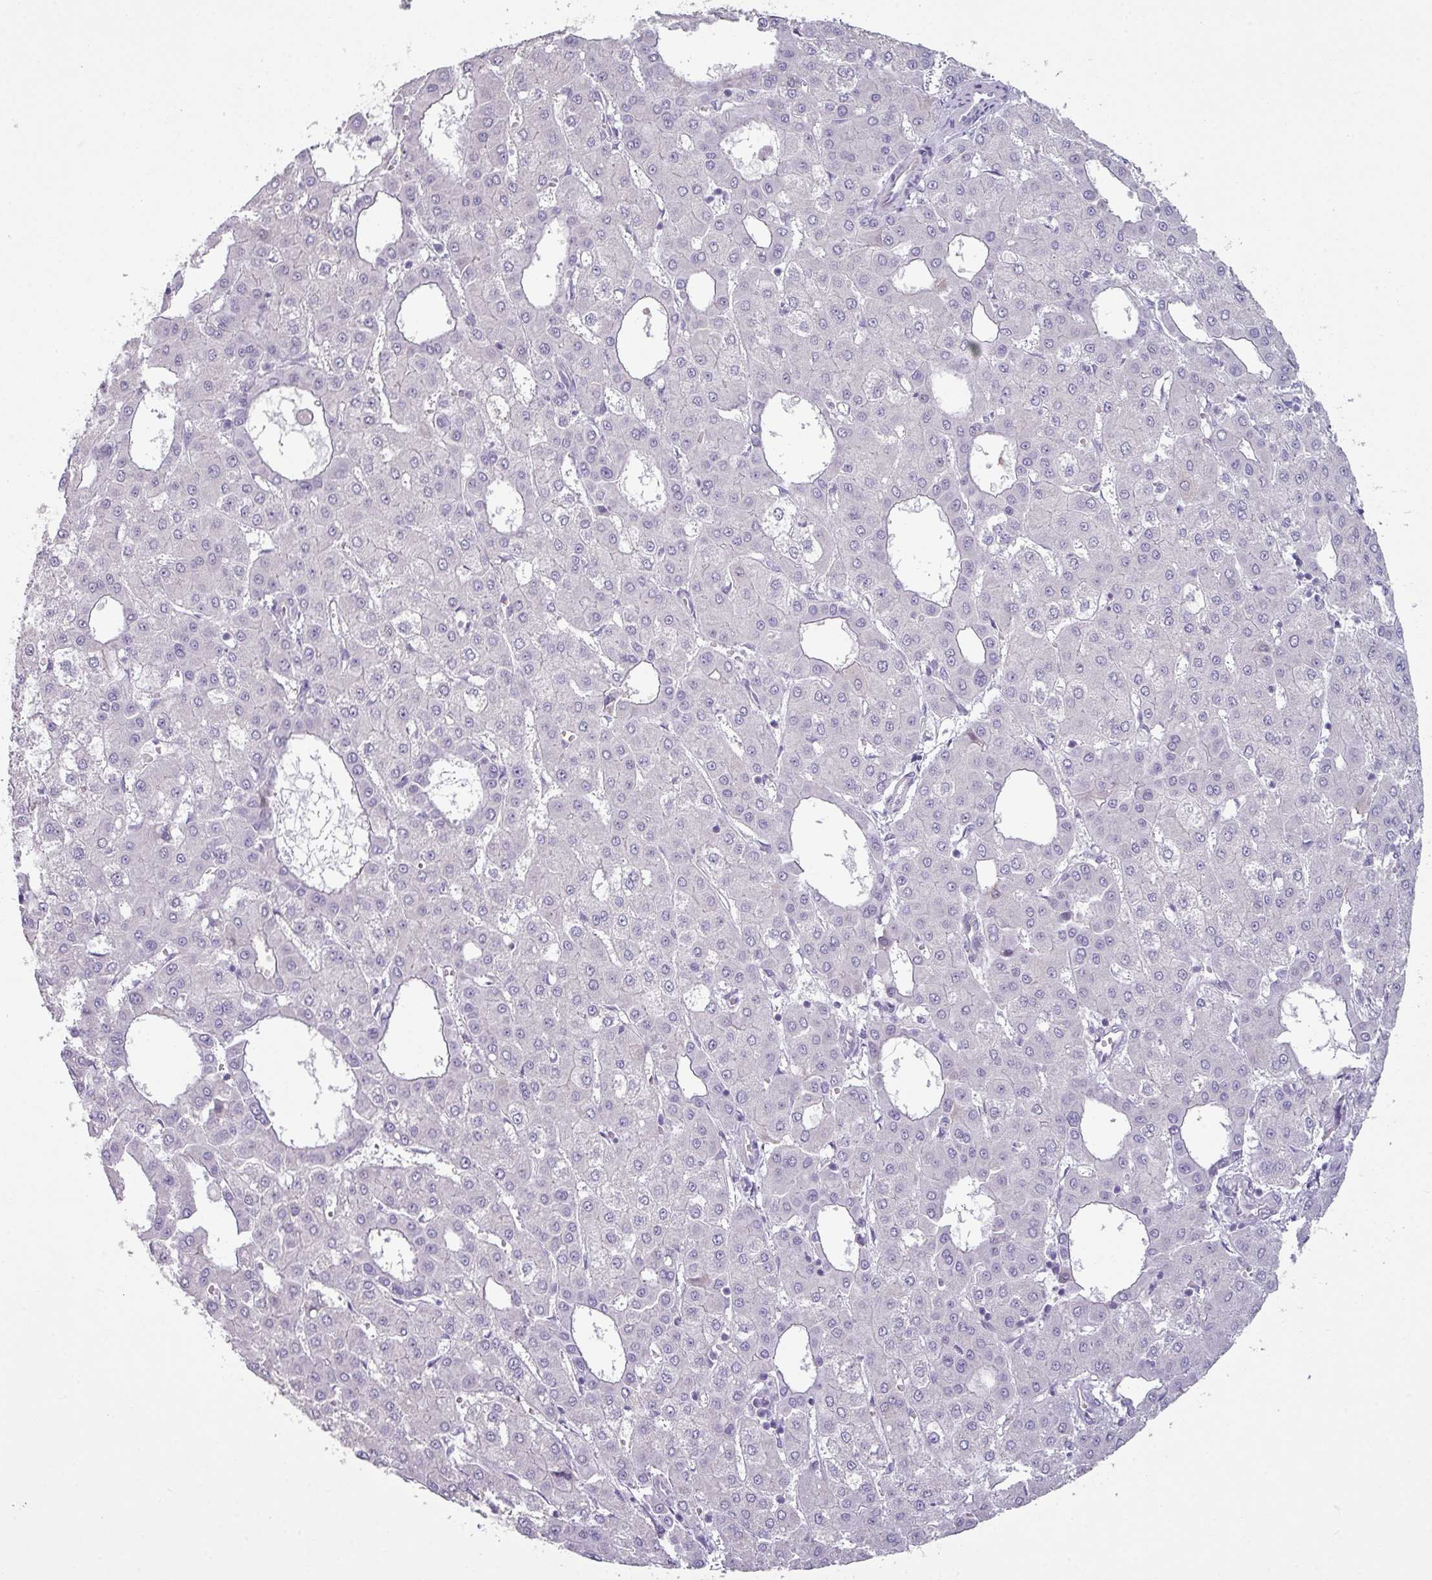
{"staining": {"intensity": "negative", "quantity": "none", "location": "none"}, "tissue": "liver cancer", "cell_type": "Tumor cells", "image_type": "cancer", "snomed": [{"axis": "morphology", "description": "Carcinoma, Hepatocellular, NOS"}, {"axis": "topography", "description": "Liver"}], "caption": "IHC micrograph of neoplastic tissue: human liver cancer (hepatocellular carcinoma) stained with DAB displays no significant protein expression in tumor cells.", "gene": "TTLL12", "patient": {"sex": "male", "age": 47}}